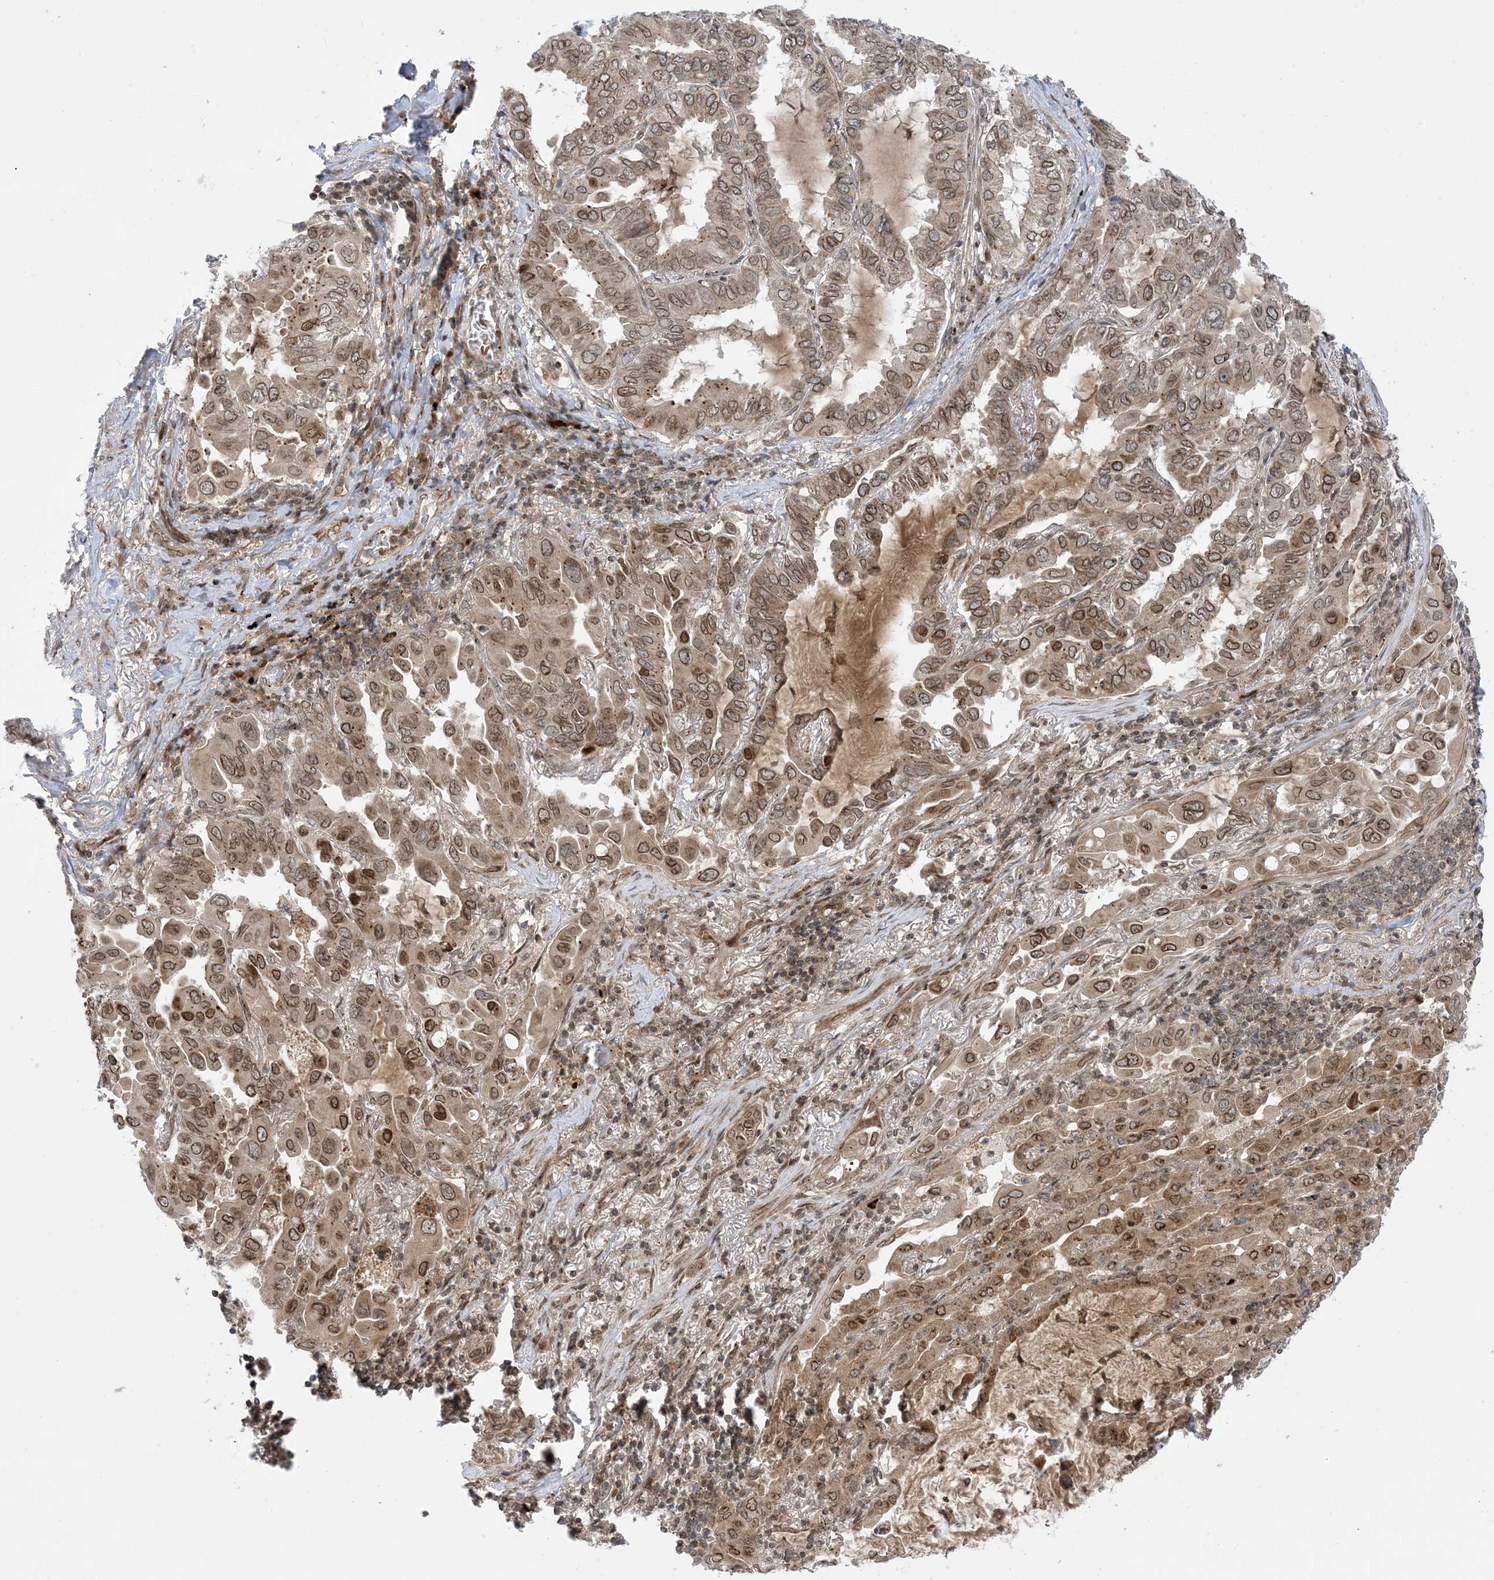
{"staining": {"intensity": "moderate", "quantity": ">75%", "location": "cytoplasmic/membranous,nuclear"}, "tissue": "lung cancer", "cell_type": "Tumor cells", "image_type": "cancer", "snomed": [{"axis": "morphology", "description": "Adenocarcinoma, NOS"}, {"axis": "topography", "description": "Lung"}], "caption": "DAB immunohistochemical staining of human lung cancer (adenocarcinoma) shows moderate cytoplasmic/membranous and nuclear protein staining in approximately >75% of tumor cells.", "gene": "CASP4", "patient": {"sex": "male", "age": 64}}